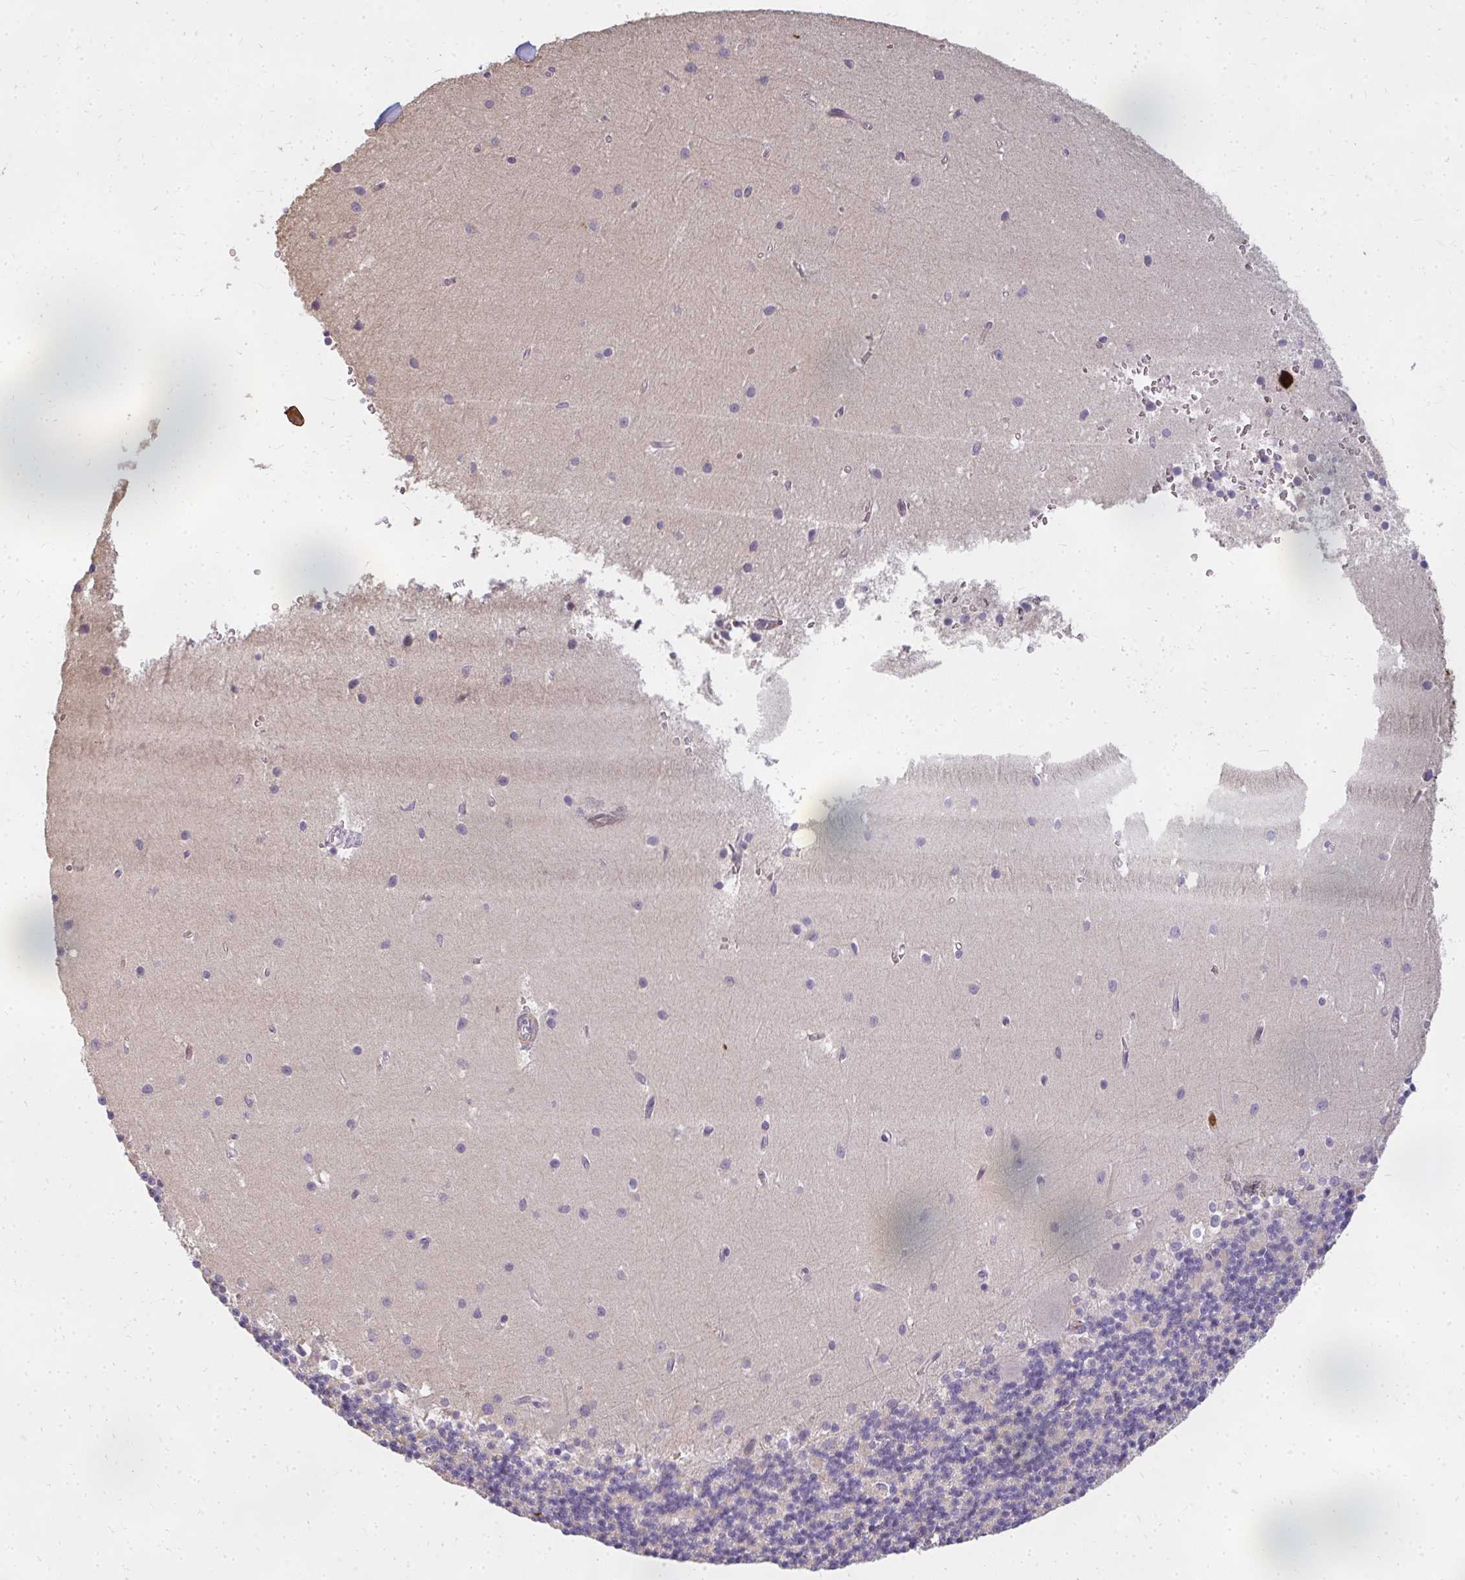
{"staining": {"intensity": "negative", "quantity": "none", "location": "none"}, "tissue": "cerebellum", "cell_type": "Cells in granular layer", "image_type": "normal", "snomed": [{"axis": "morphology", "description": "Normal tissue, NOS"}, {"axis": "topography", "description": "Cerebellum"}], "caption": "Protein analysis of benign cerebellum demonstrates no significant positivity in cells in granular layer.", "gene": "CNTRL", "patient": {"sex": "male", "age": 54}}